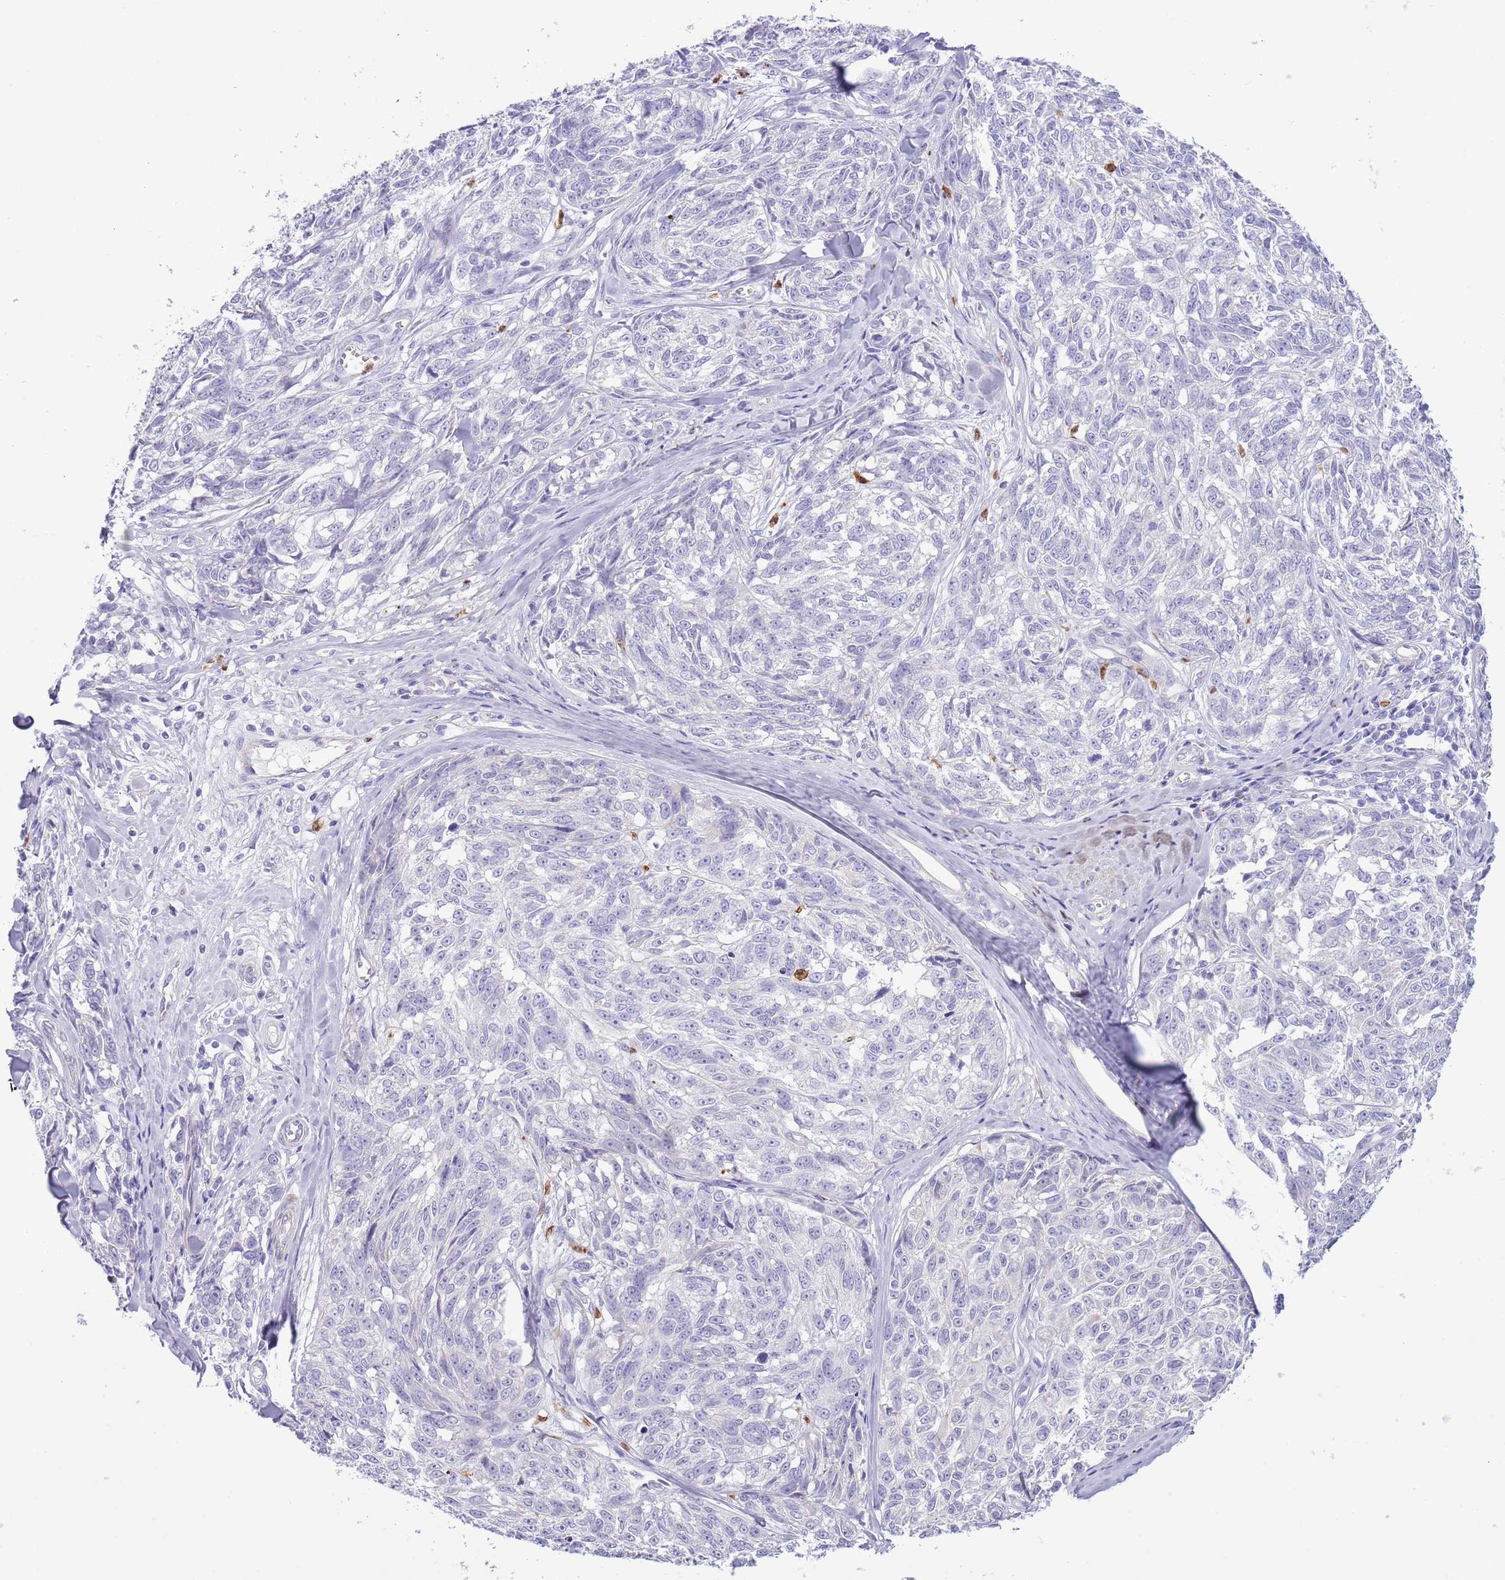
{"staining": {"intensity": "negative", "quantity": "none", "location": "none"}, "tissue": "melanoma", "cell_type": "Tumor cells", "image_type": "cancer", "snomed": [{"axis": "morphology", "description": "Normal tissue, NOS"}, {"axis": "morphology", "description": "Malignant melanoma, NOS"}, {"axis": "topography", "description": "Skin"}], "caption": "The micrograph demonstrates no significant positivity in tumor cells of malignant melanoma.", "gene": "OR6M1", "patient": {"sex": "female", "age": 64}}